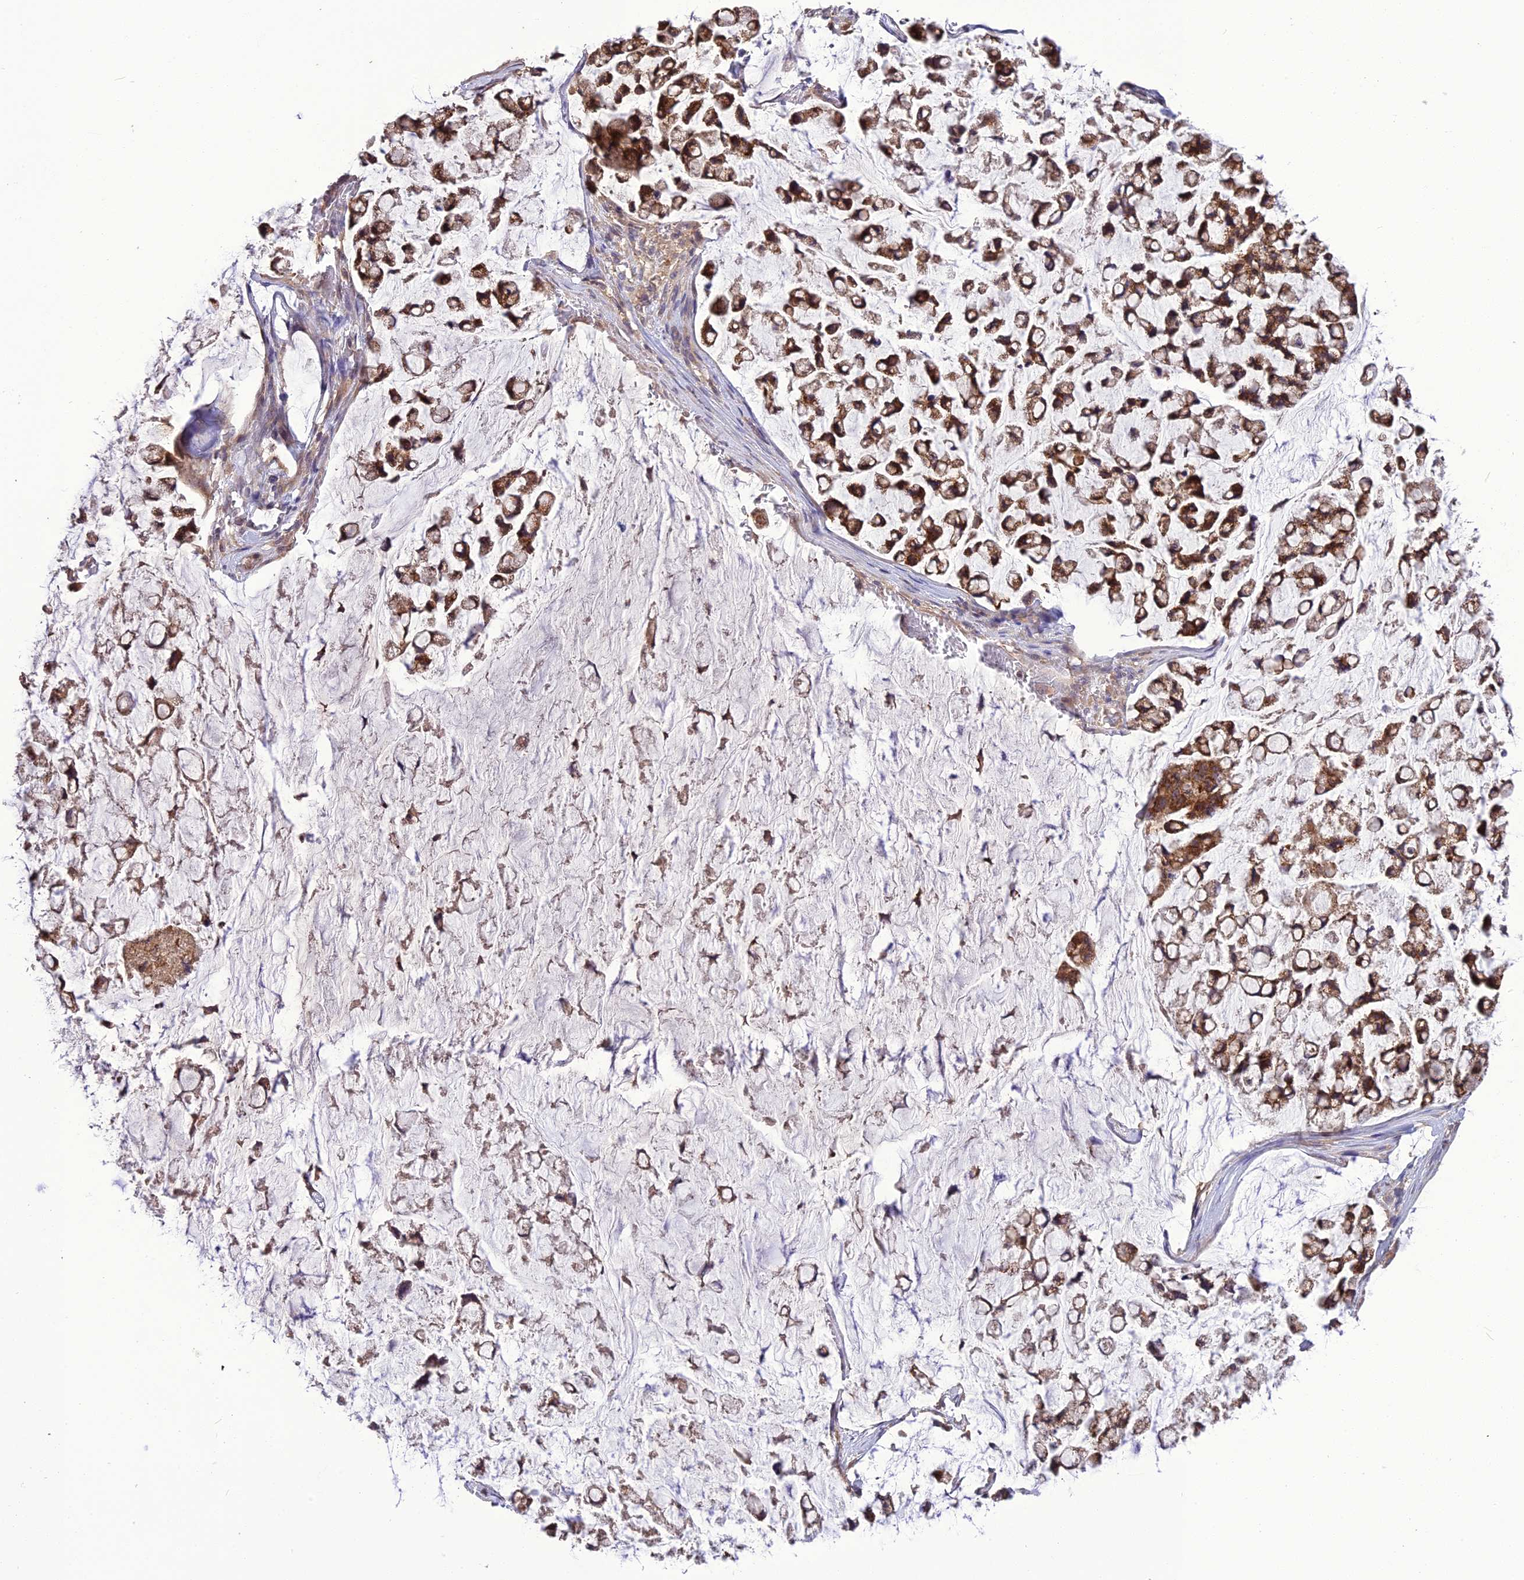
{"staining": {"intensity": "strong", "quantity": ">75%", "location": "cytoplasmic/membranous,nuclear"}, "tissue": "stomach cancer", "cell_type": "Tumor cells", "image_type": "cancer", "snomed": [{"axis": "morphology", "description": "Adenocarcinoma, NOS"}, {"axis": "topography", "description": "Stomach, lower"}], "caption": "Adenocarcinoma (stomach) stained with immunohistochemistry exhibits strong cytoplasmic/membranous and nuclear staining in about >75% of tumor cells.", "gene": "NUDT8", "patient": {"sex": "male", "age": 67}}